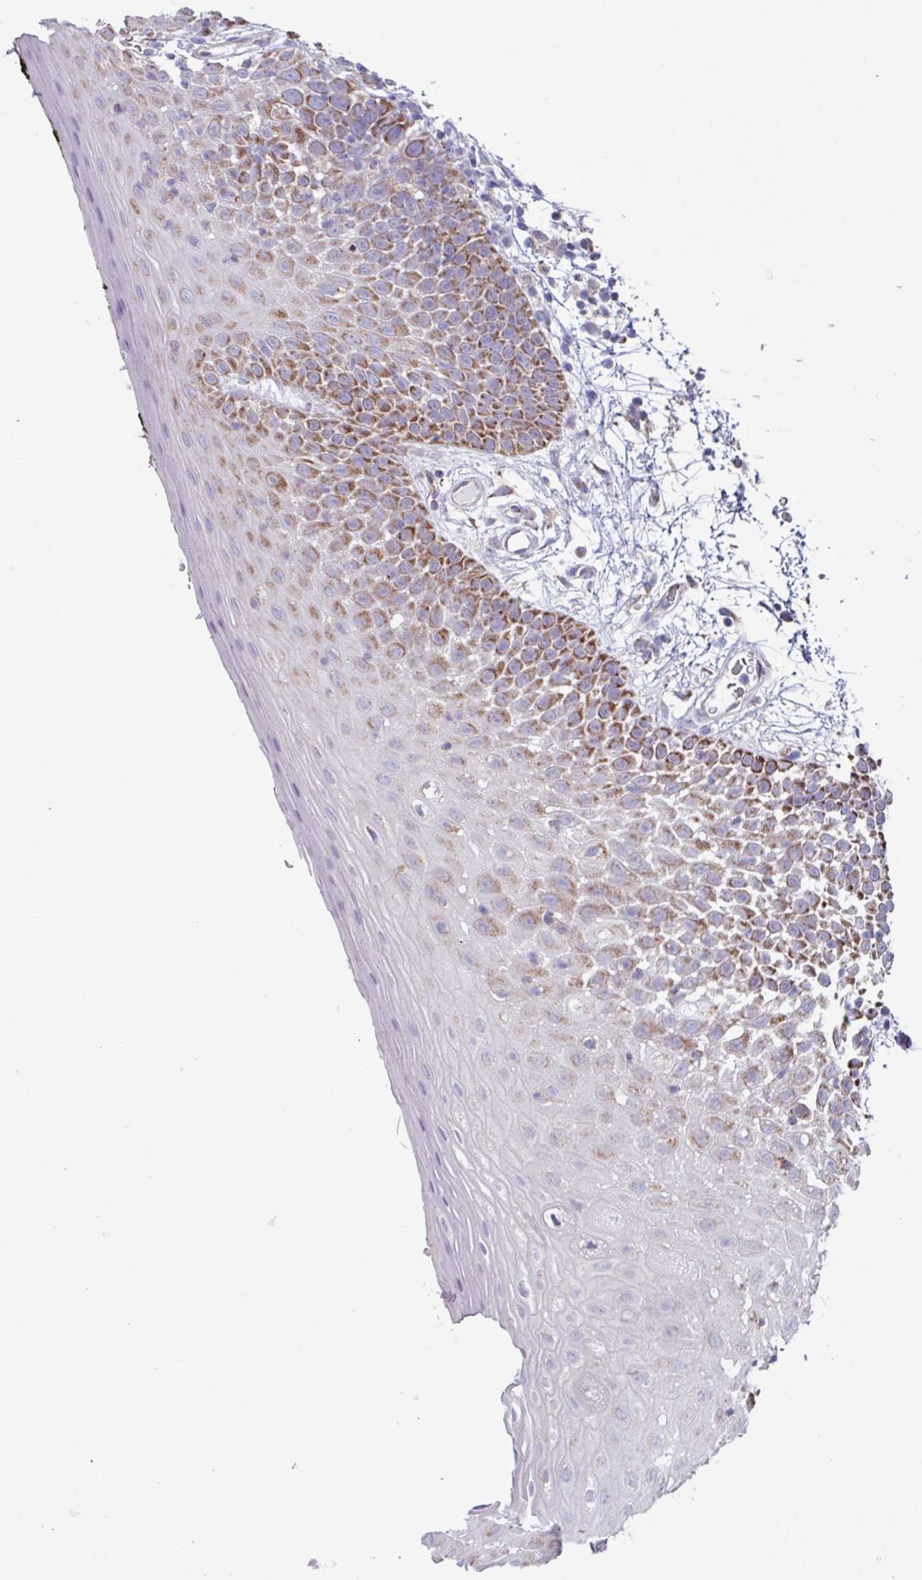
{"staining": {"intensity": "moderate", "quantity": "25%-75%", "location": "cytoplasmic/membranous"}, "tissue": "oral mucosa", "cell_type": "Squamous epithelial cells", "image_type": "normal", "snomed": [{"axis": "morphology", "description": "Normal tissue, NOS"}, {"axis": "morphology", "description": "Squamous cell carcinoma, NOS"}, {"axis": "topography", "description": "Oral tissue"}, {"axis": "topography", "description": "Tounge, NOS"}, {"axis": "topography", "description": "Head-Neck"}], "caption": "Immunohistochemical staining of benign oral mucosa exhibits moderate cytoplasmic/membranous protein staining in about 25%-75% of squamous epithelial cells. The protein is shown in brown color, while the nuclei are stained blue.", "gene": "OTULIN", "patient": {"sex": "male", "age": 76}}